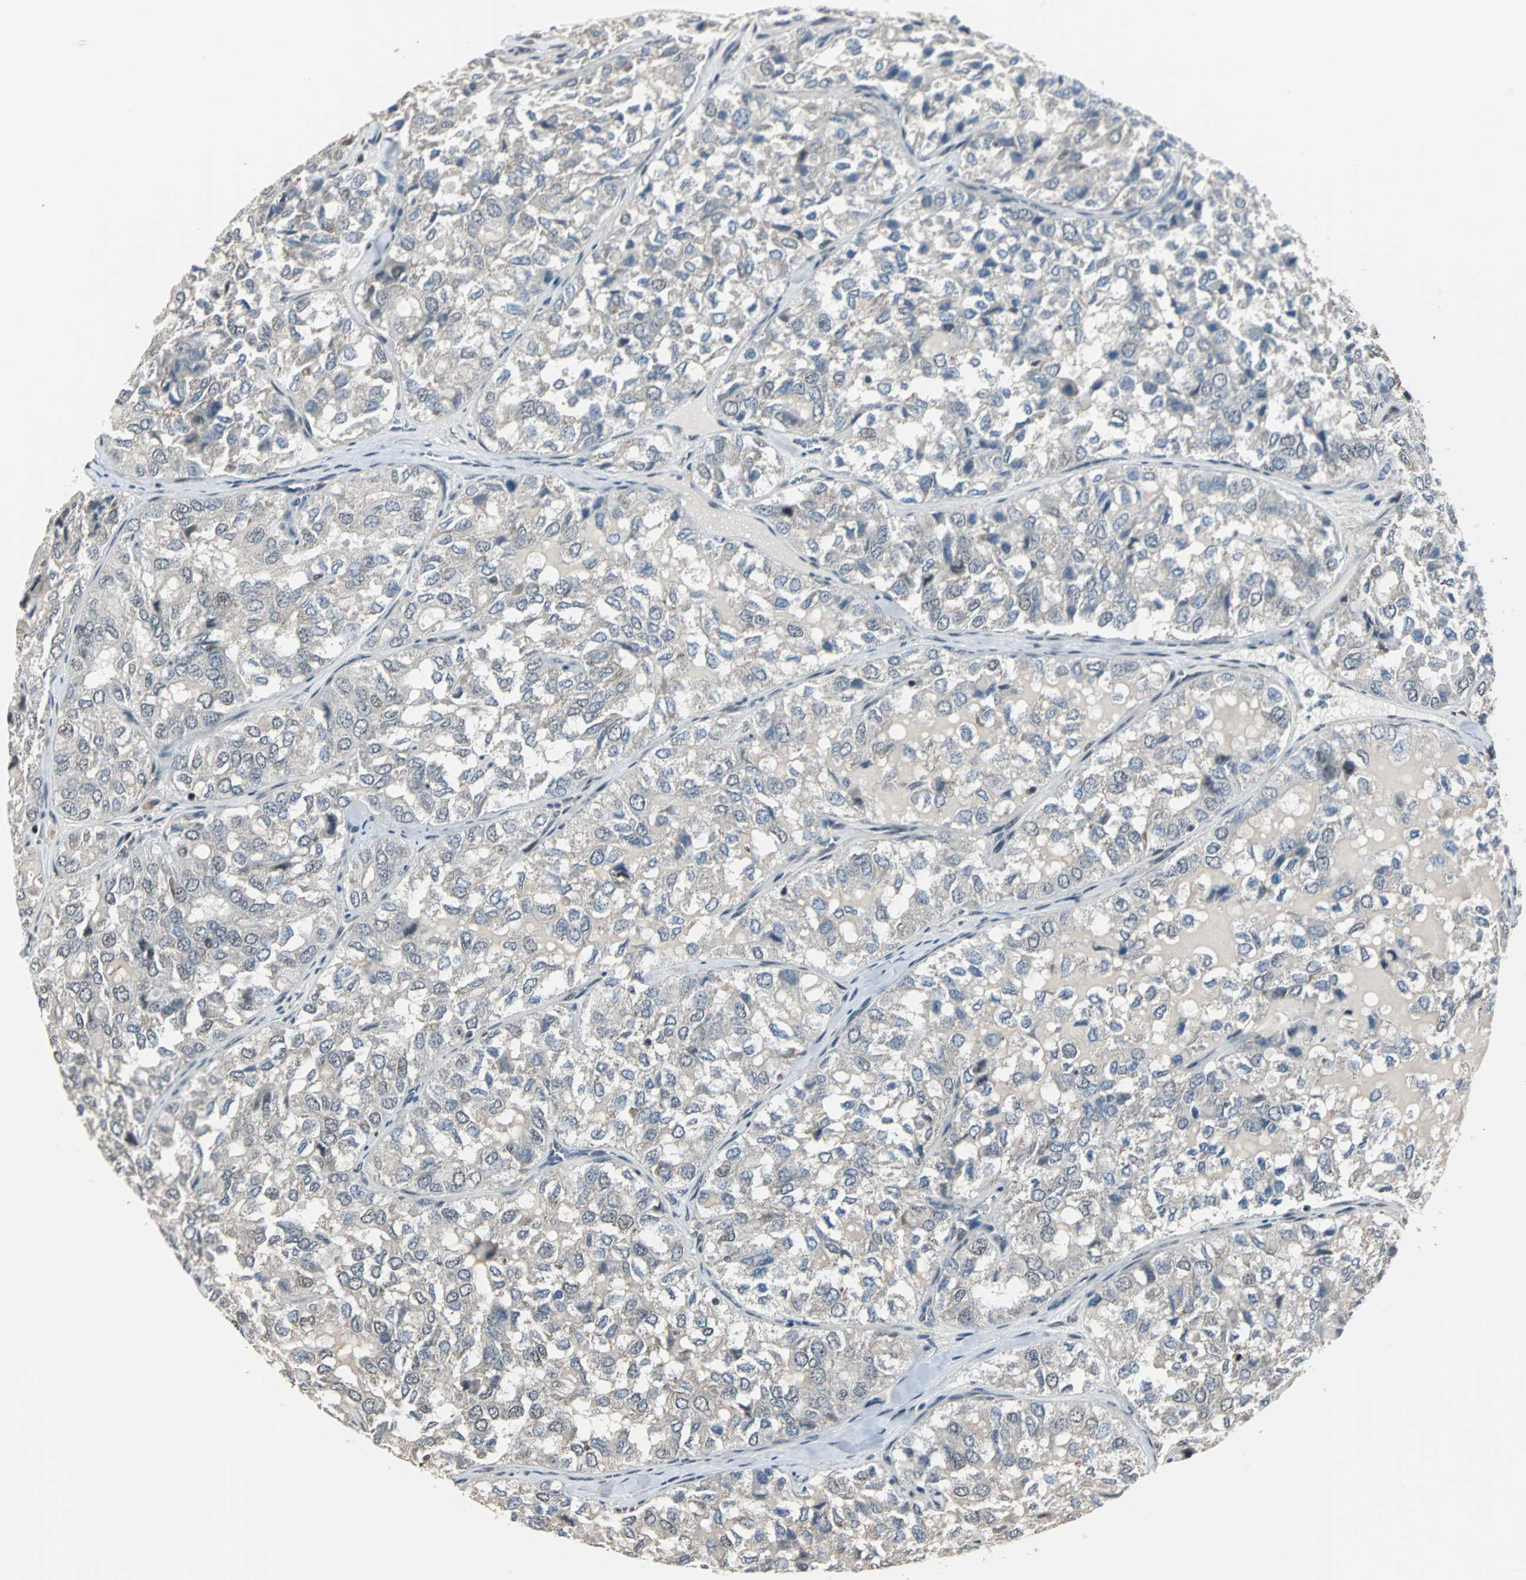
{"staining": {"intensity": "negative", "quantity": "none", "location": "none"}, "tissue": "thyroid cancer", "cell_type": "Tumor cells", "image_type": "cancer", "snomed": [{"axis": "morphology", "description": "Follicular adenoma carcinoma, NOS"}, {"axis": "topography", "description": "Thyroid gland"}], "caption": "Immunohistochemistry (IHC) photomicrograph of human follicular adenoma carcinoma (thyroid) stained for a protein (brown), which exhibits no expression in tumor cells. (DAB immunohistochemistry visualized using brightfield microscopy, high magnification).", "gene": "MKX", "patient": {"sex": "male", "age": 75}}